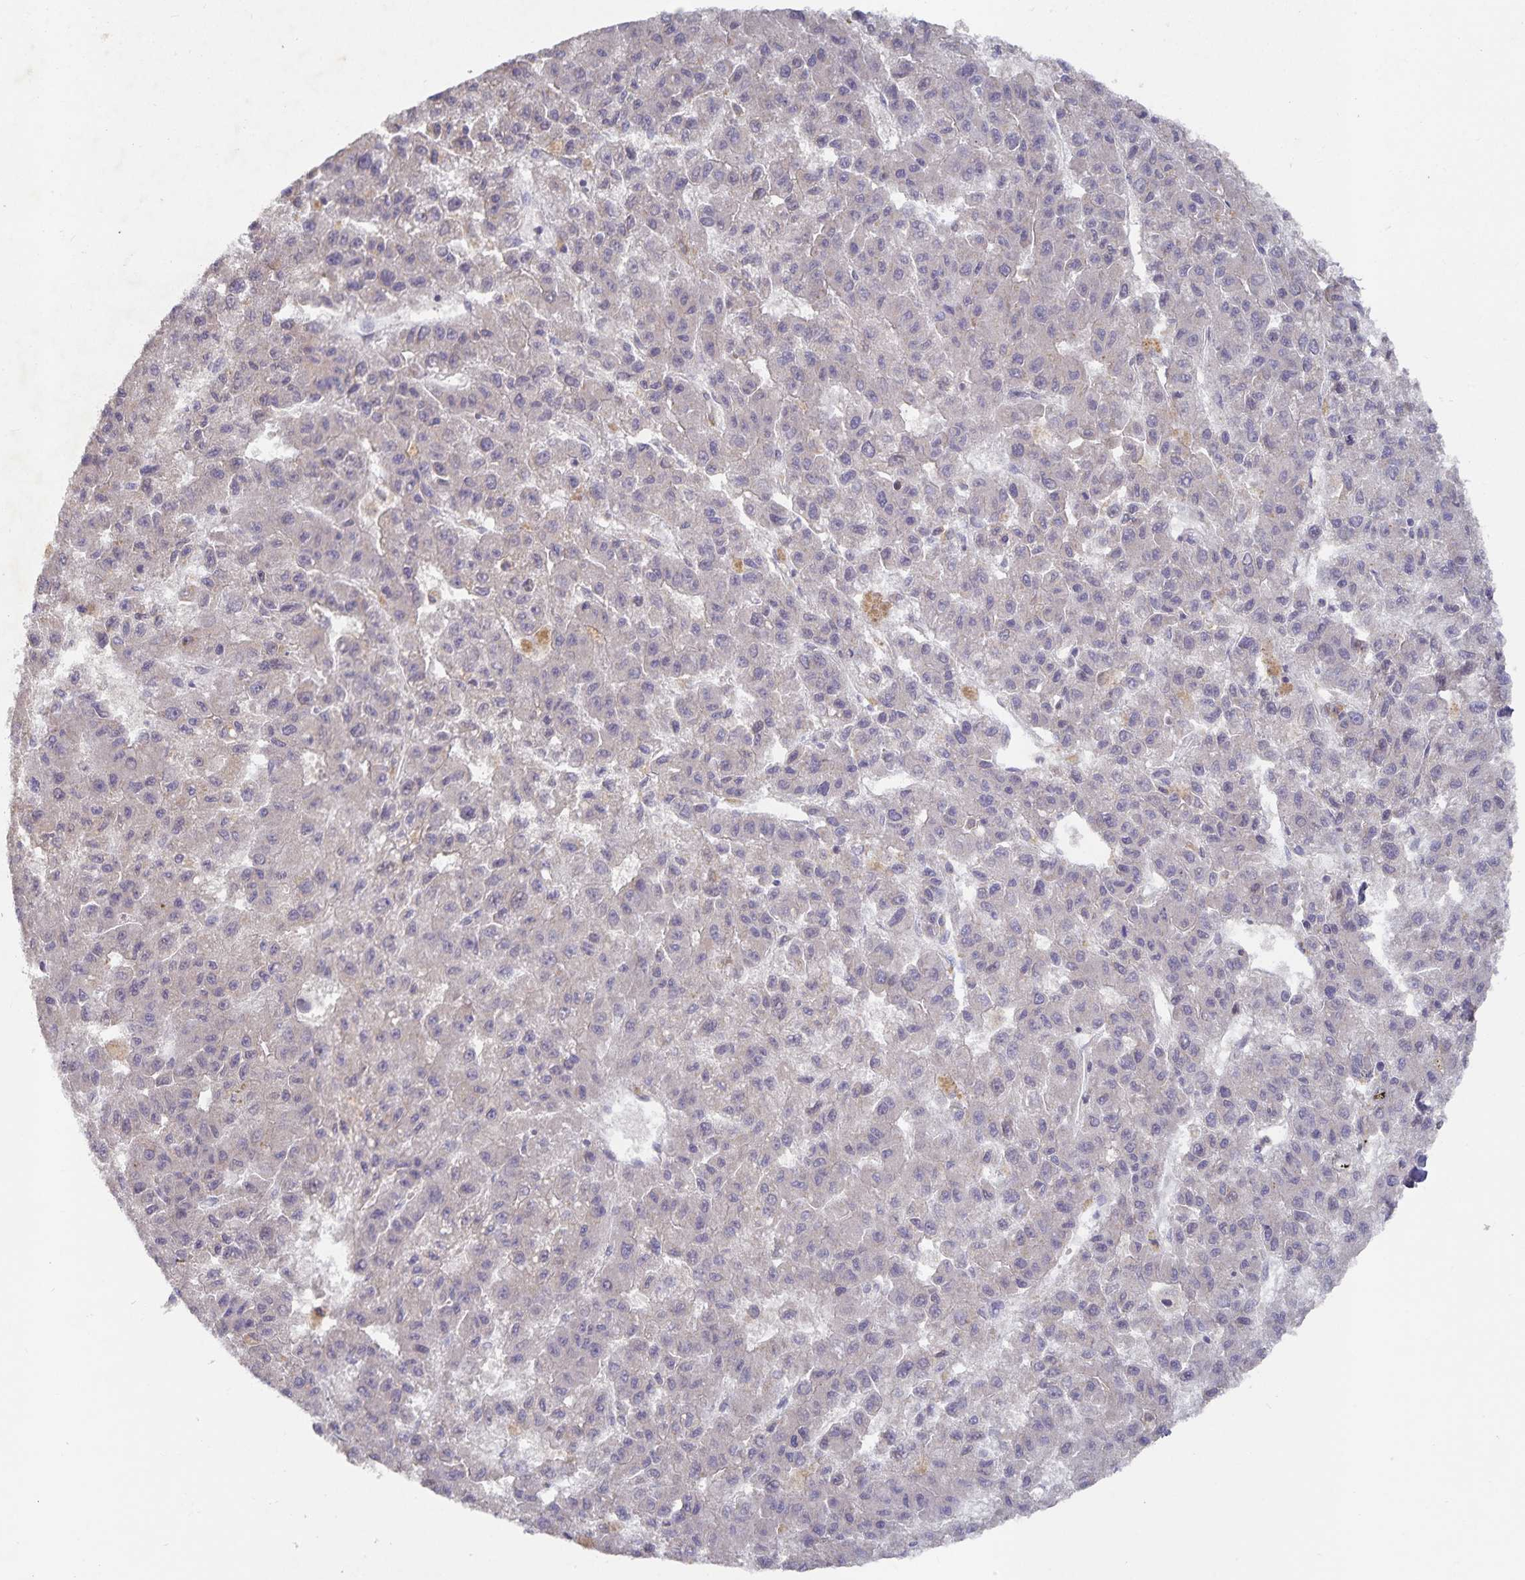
{"staining": {"intensity": "negative", "quantity": "none", "location": "none"}, "tissue": "liver cancer", "cell_type": "Tumor cells", "image_type": "cancer", "snomed": [{"axis": "morphology", "description": "Carcinoma, Hepatocellular, NOS"}, {"axis": "topography", "description": "Liver"}], "caption": "Immunohistochemical staining of liver cancer (hepatocellular carcinoma) demonstrates no significant expression in tumor cells.", "gene": "HEPN1", "patient": {"sex": "male", "age": 70}}